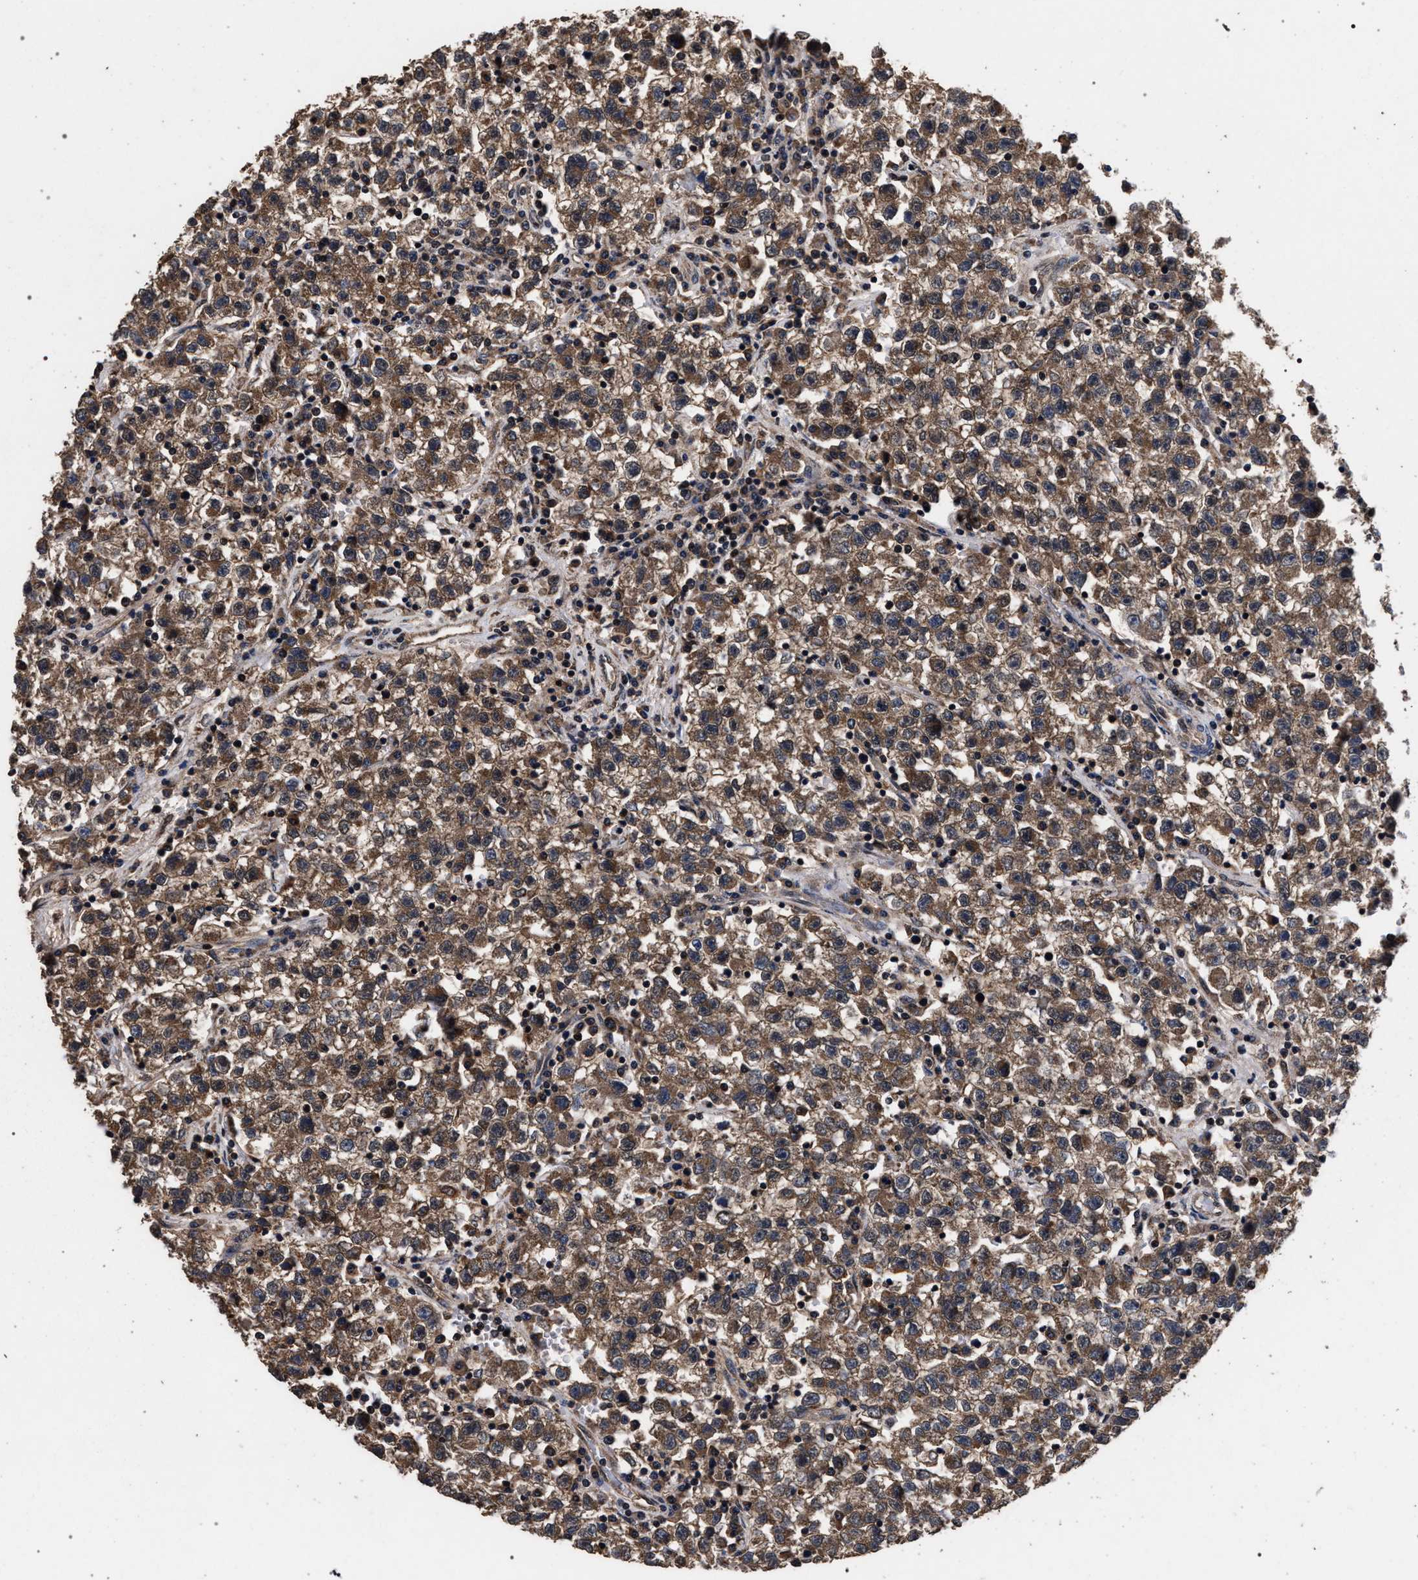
{"staining": {"intensity": "moderate", "quantity": ">75%", "location": "cytoplasmic/membranous"}, "tissue": "testis cancer", "cell_type": "Tumor cells", "image_type": "cancer", "snomed": [{"axis": "morphology", "description": "Seminoma, NOS"}, {"axis": "topography", "description": "Testis"}], "caption": "Protein analysis of testis cancer (seminoma) tissue displays moderate cytoplasmic/membranous positivity in approximately >75% of tumor cells.", "gene": "ACOX1", "patient": {"sex": "male", "age": 22}}